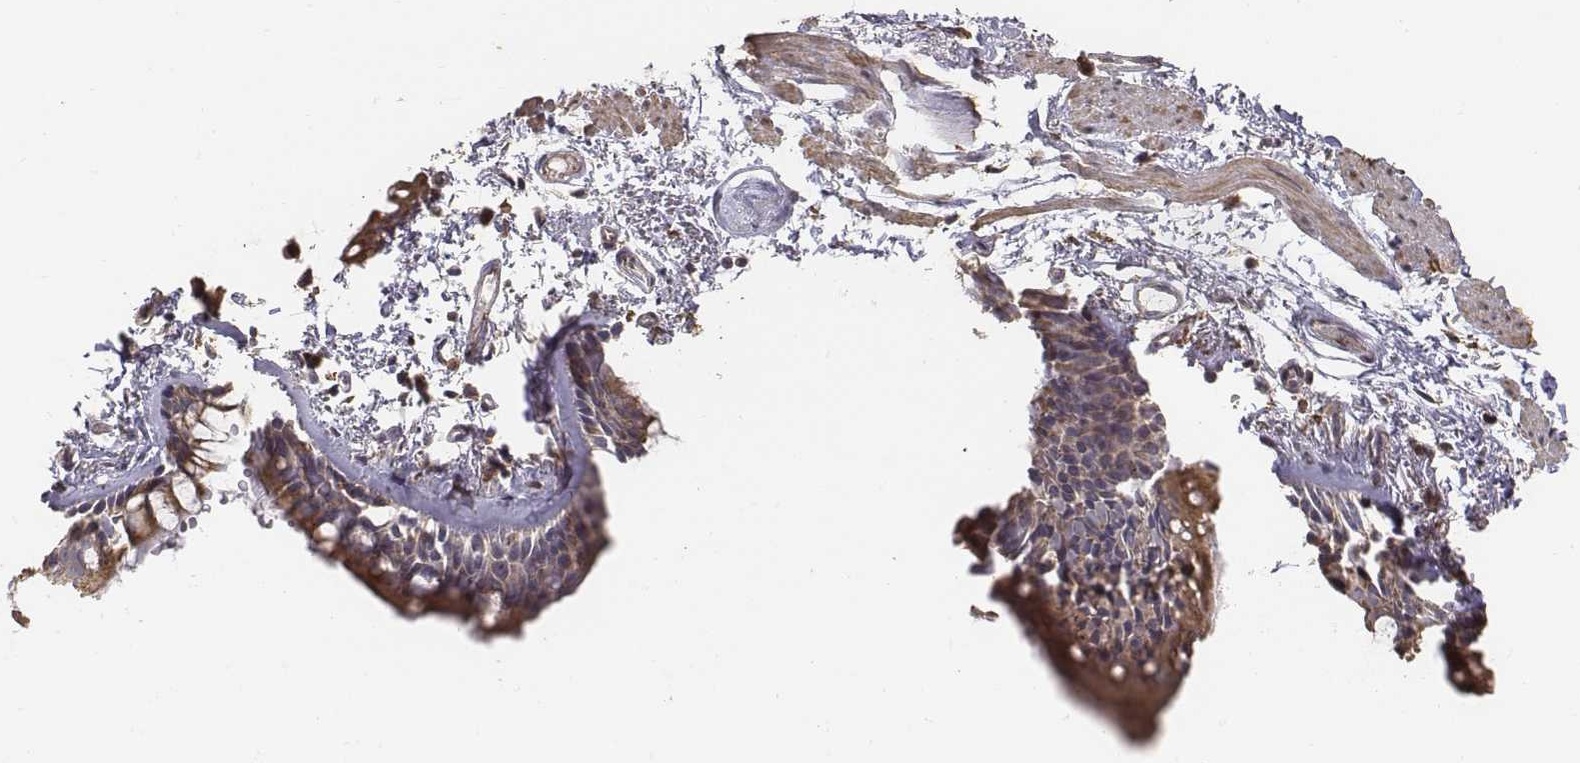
{"staining": {"intensity": "moderate", "quantity": ">75%", "location": "cytoplasmic/membranous"}, "tissue": "soft tissue", "cell_type": "Chondrocytes", "image_type": "normal", "snomed": [{"axis": "morphology", "description": "Normal tissue, NOS"}, {"axis": "topography", "description": "Cartilage tissue"}, {"axis": "topography", "description": "Bronchus"}], "caption": "Chondrocytes exhibit medium levels of moderate cytoplasmic/membranous staining in approximately >75% of cells in benign human soft tissue.", "gene": "AP1B1", "patient": {"sex": "female", "age": 79}}